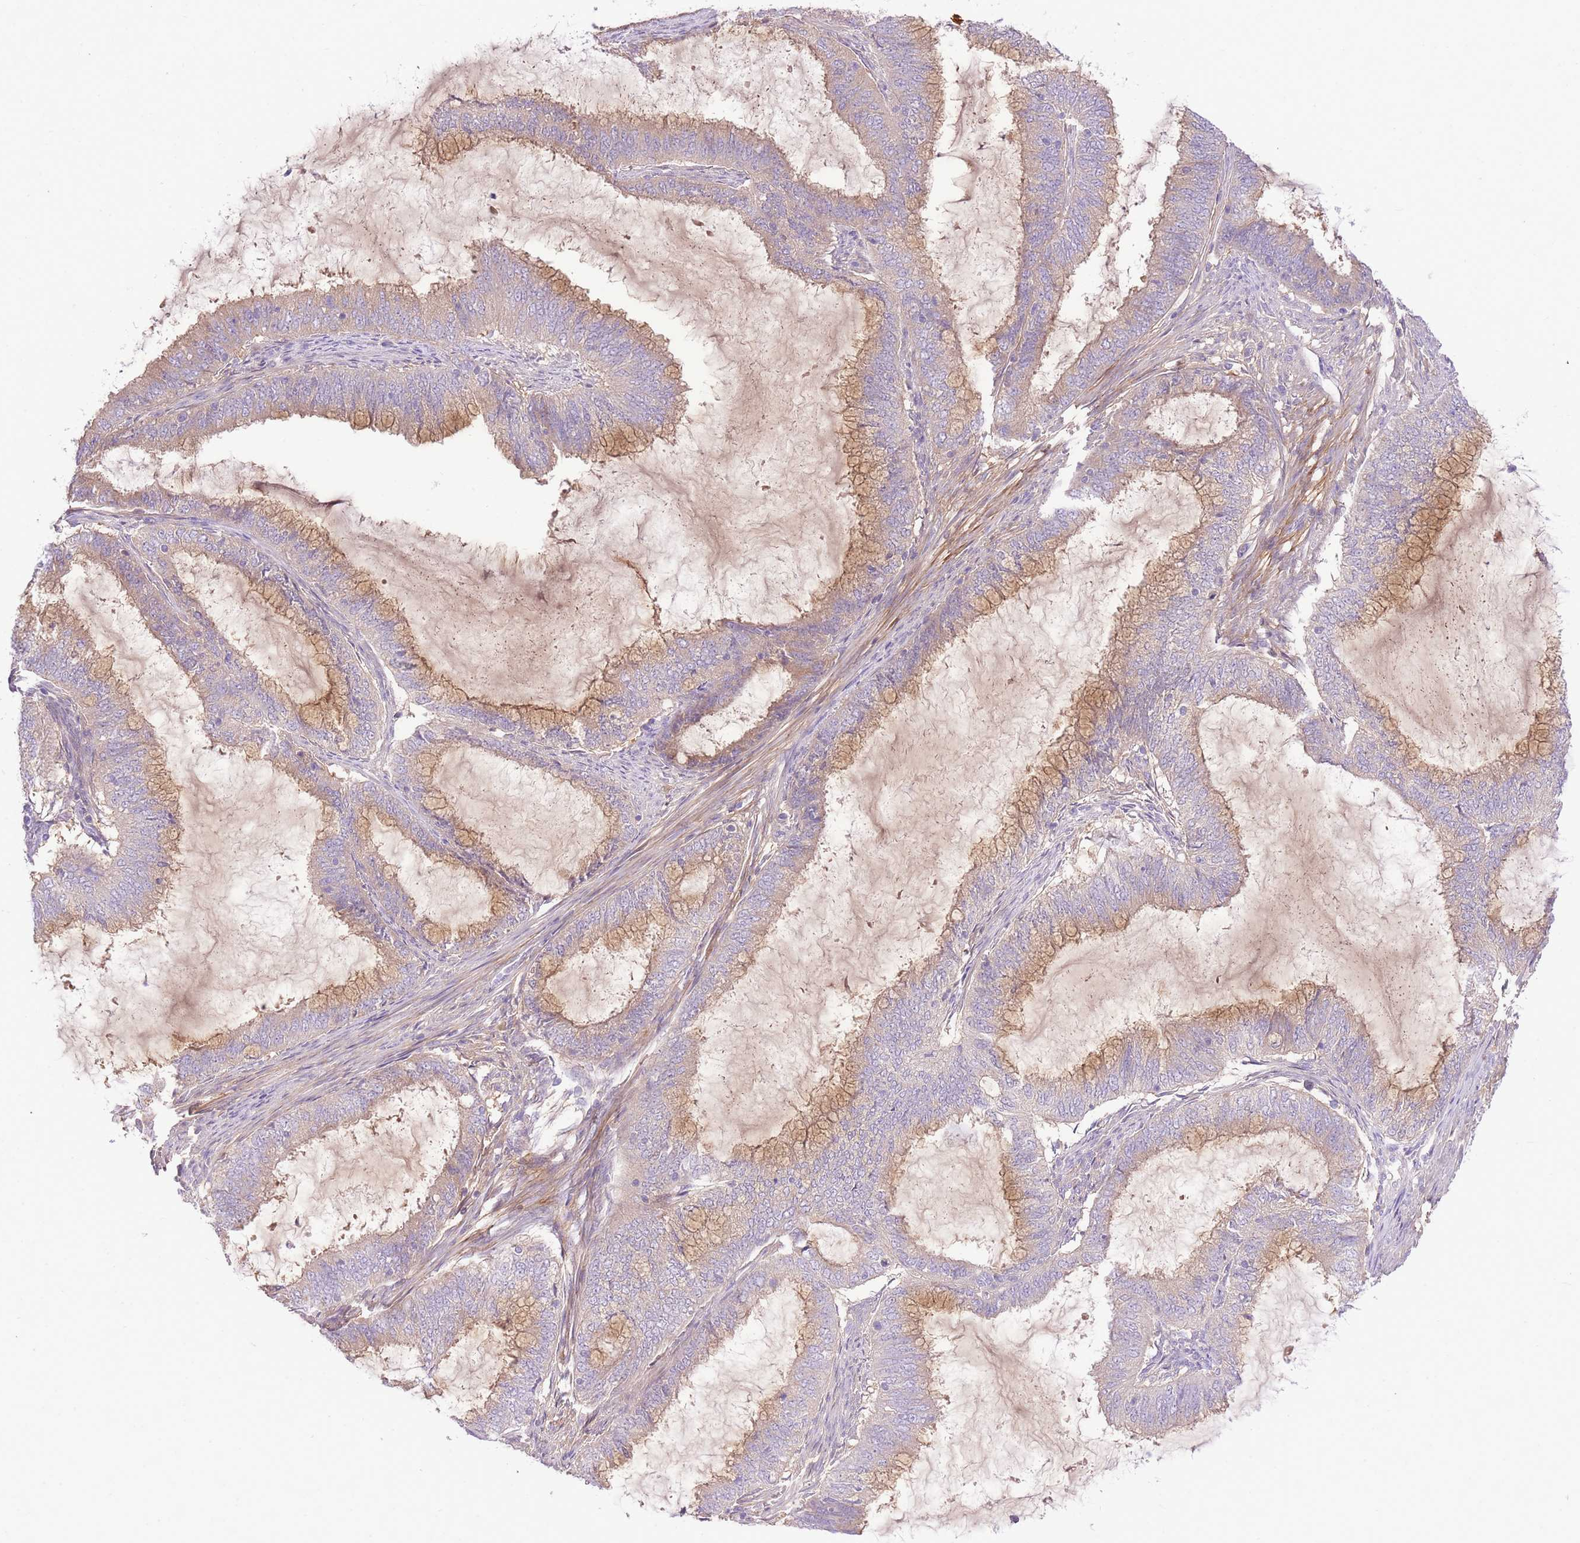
{"staining": {"intensity": "moderate", "quantity": "25%-75%", "location": "cytoplasmic/membranous"}, "tissue": "endometrial cancer", "cell_type": "Tumor cells", "image_type": "cancer", "snomed": [{"axis": "morphology", "description": "Adenocarcinoma, NOS"}, {"axis": "topography", "description": "Endometrium"}], "caption": "A medium amount of moderate cytoplasmic/membranous expression is identified in about 25%-75% of tumor cells in adenocarcinoma (endometrial) tissue.", "gene": "LIPH", "patient": {"sex": "female", "age": 51}}